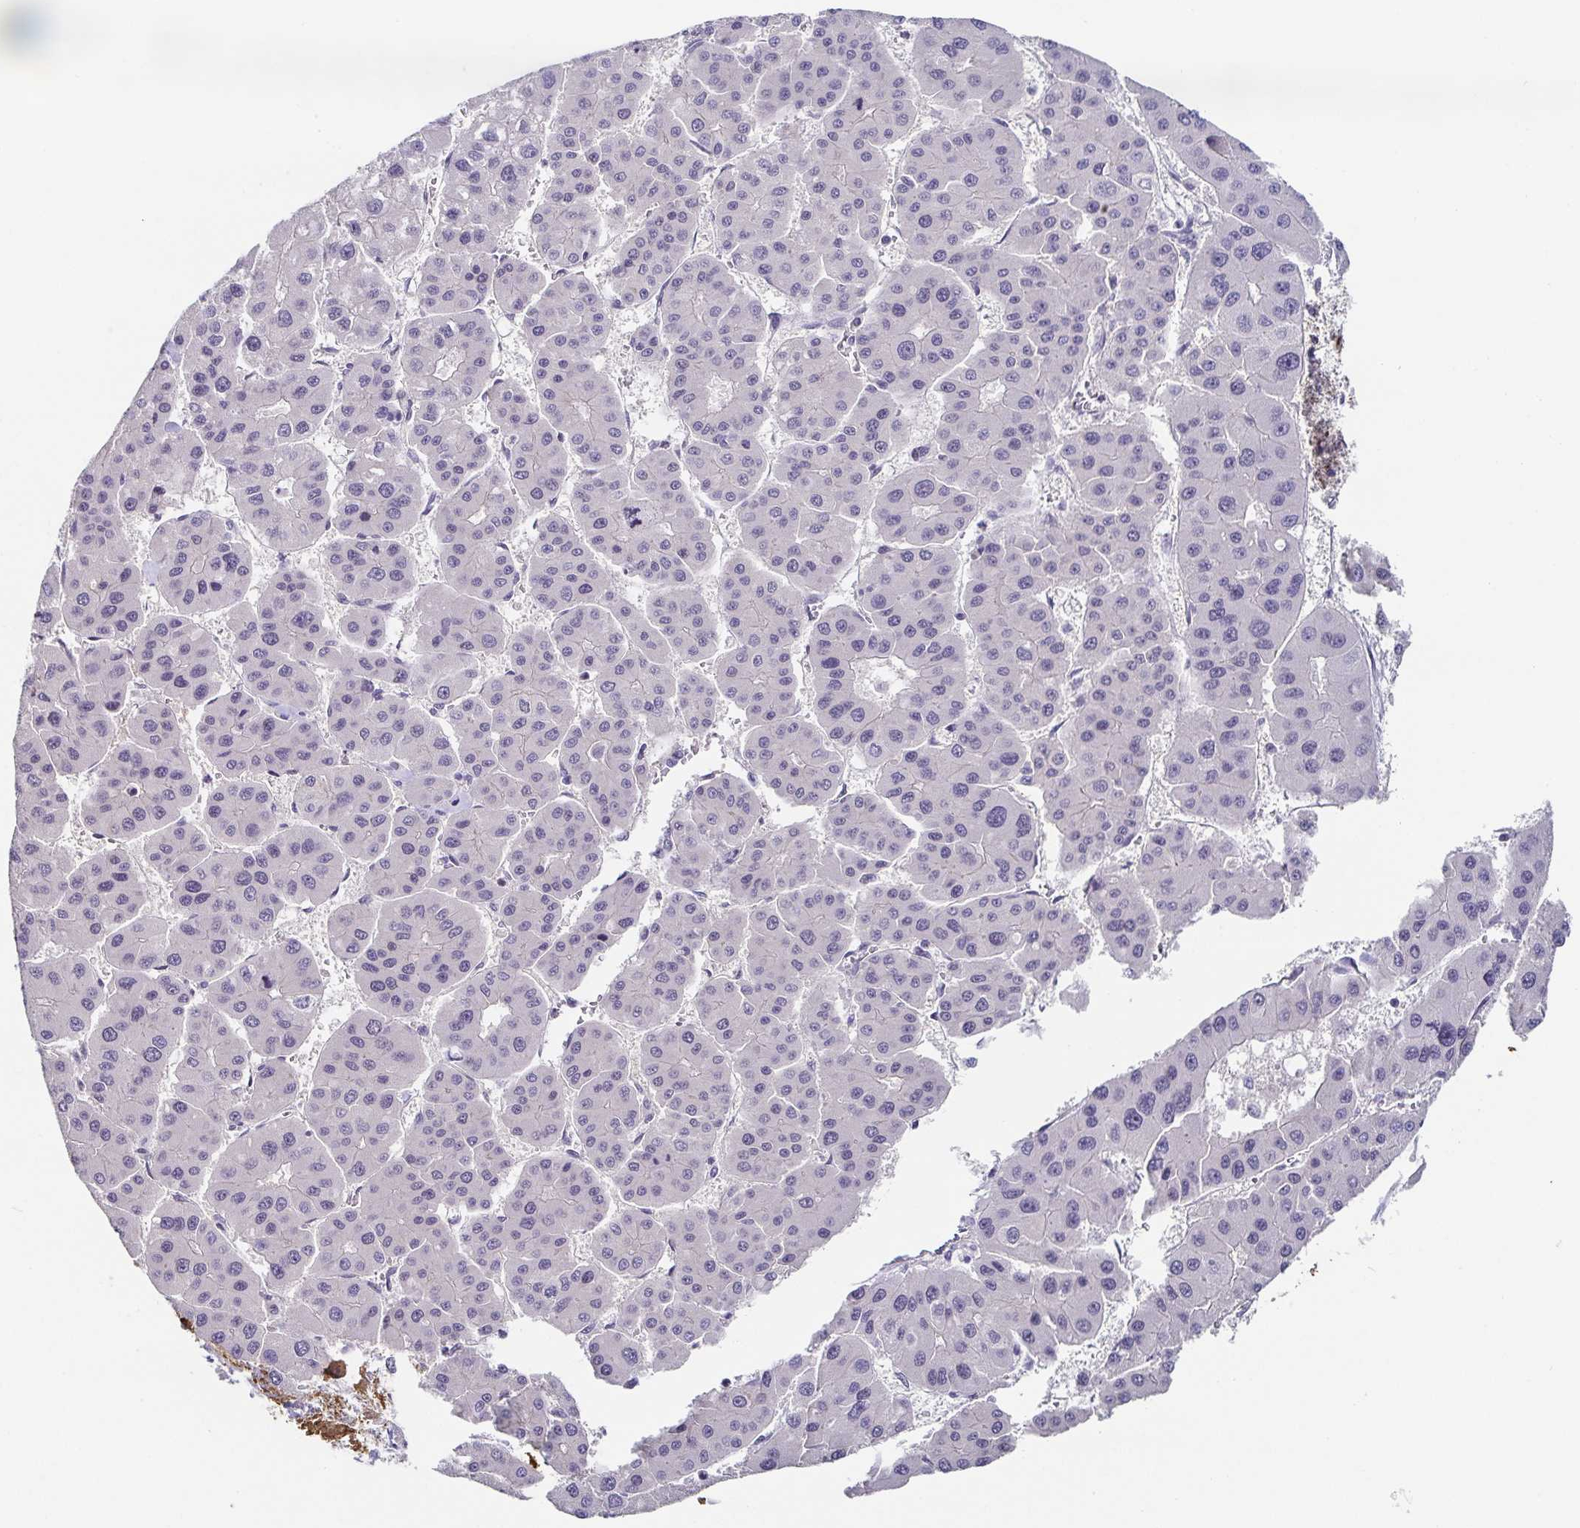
{"staining": {"intensity": "negative", "quantity": "none", "location": "none"}, "tissue": "liver cancer", "cell_type": "Tumor cells", "image_type": "cancer", "snomed": [{"axis": "morphology", "description": "Carcinoma, Hepatocellular, NOS"}, {"axis": "topography", "description": "Liver"}], "caption": "Tumor cells are negative for protein expression in human hepatocellular carcinoma (liver).", "gene": "PIWIL3", "patient": {"sex": "male", "age": 73}}